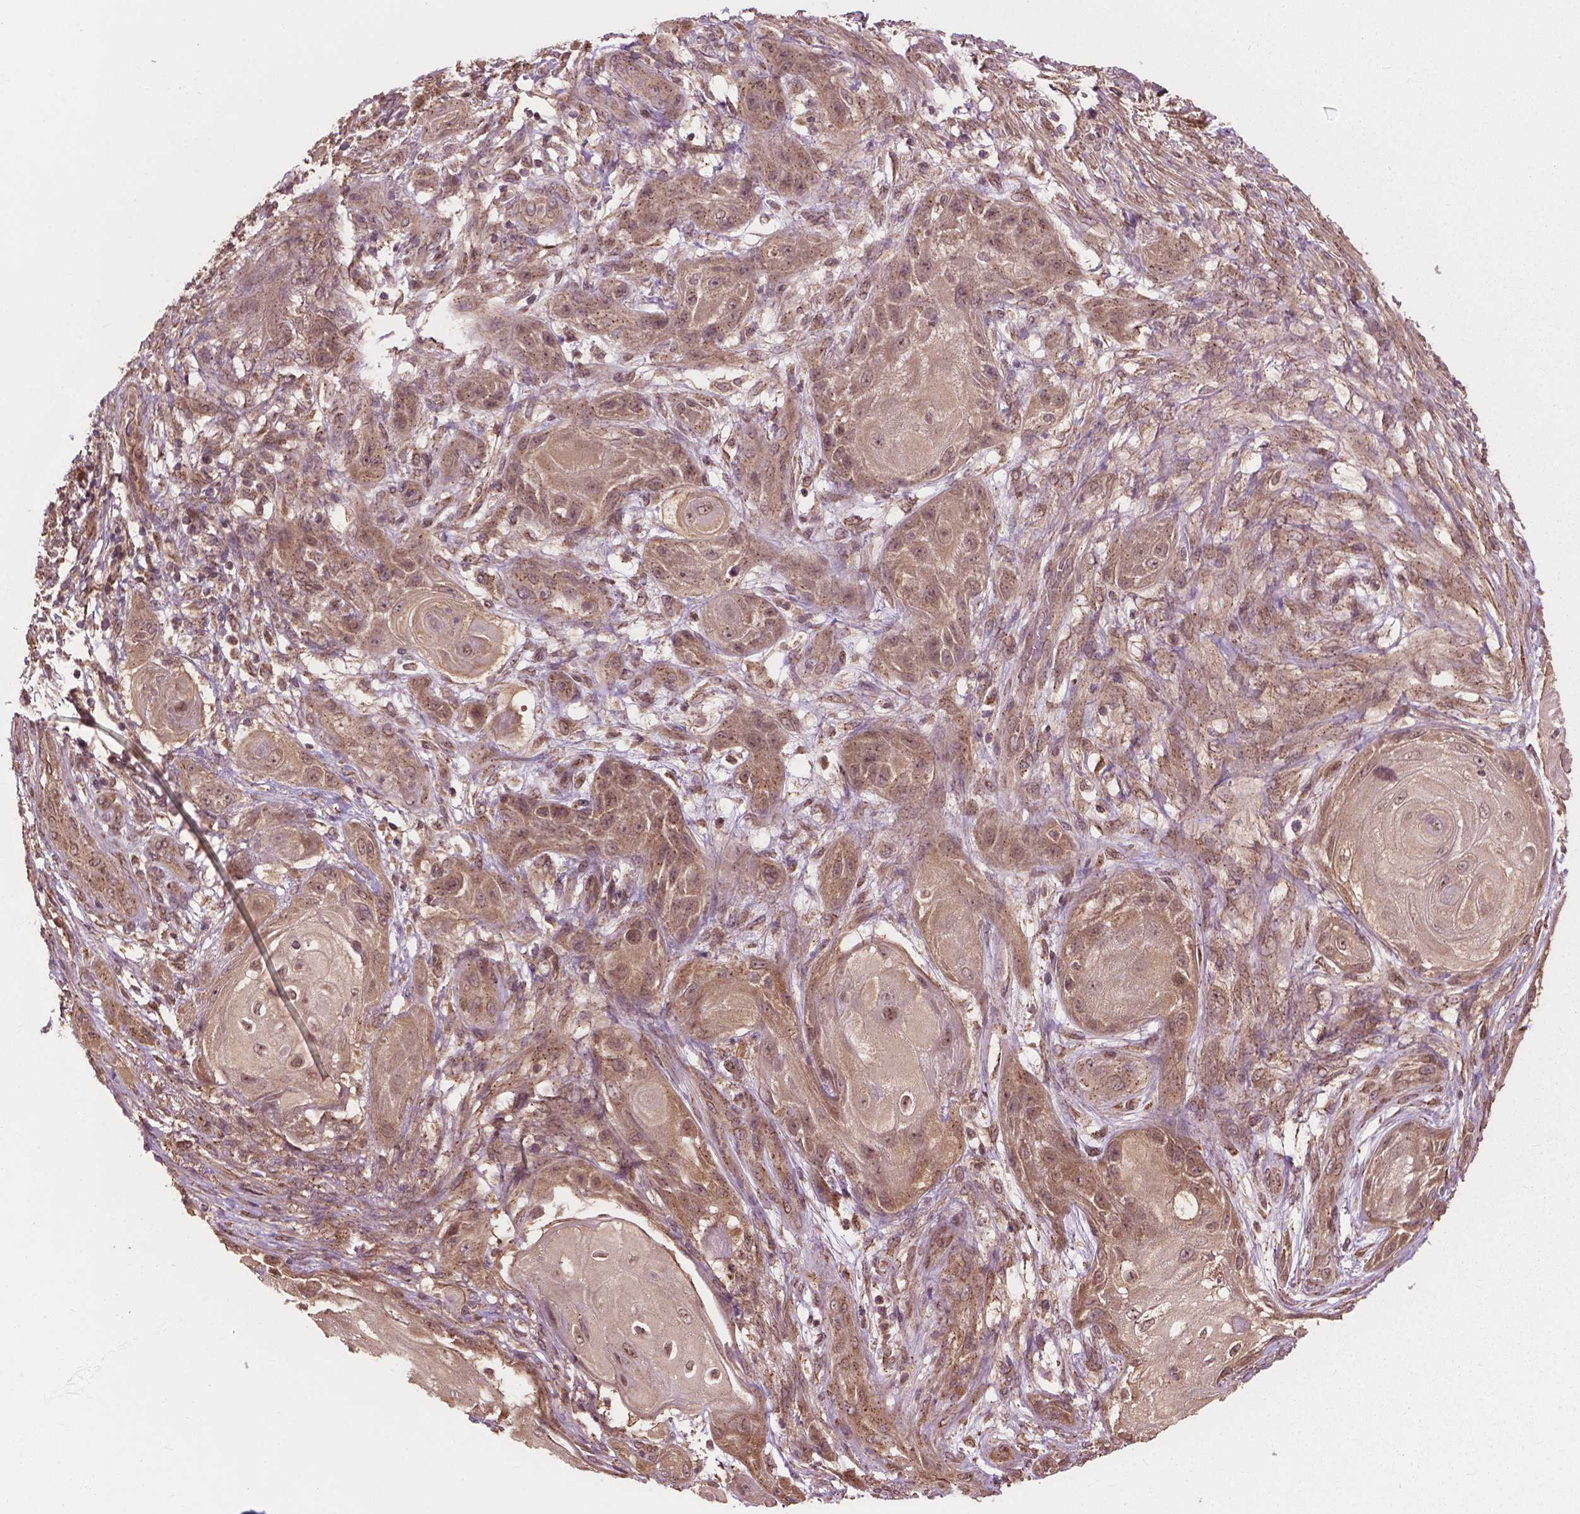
{"staining": {"intensity": "weak", "quantity": ">75%", "location": "cytoplasmic/membranous,nuclear"}, "tissue": "skin cancer", "cell_type": "Tumor cells", "image_type": "cancer", "snomed": [{"axis": "morphology", "description": "Squamous cell carcinoma, NOS"}, {"axis": "topography", "description": "Skin"}], "caption": "Protein staining of skin squamous cell carcinoma tissue shows weak cytoplasmic/membranous and nuclear positivity in approximately >75% of tumor cells.", "gene": "PPP1CB", "patient": {"sex": "male", "age": 62}}